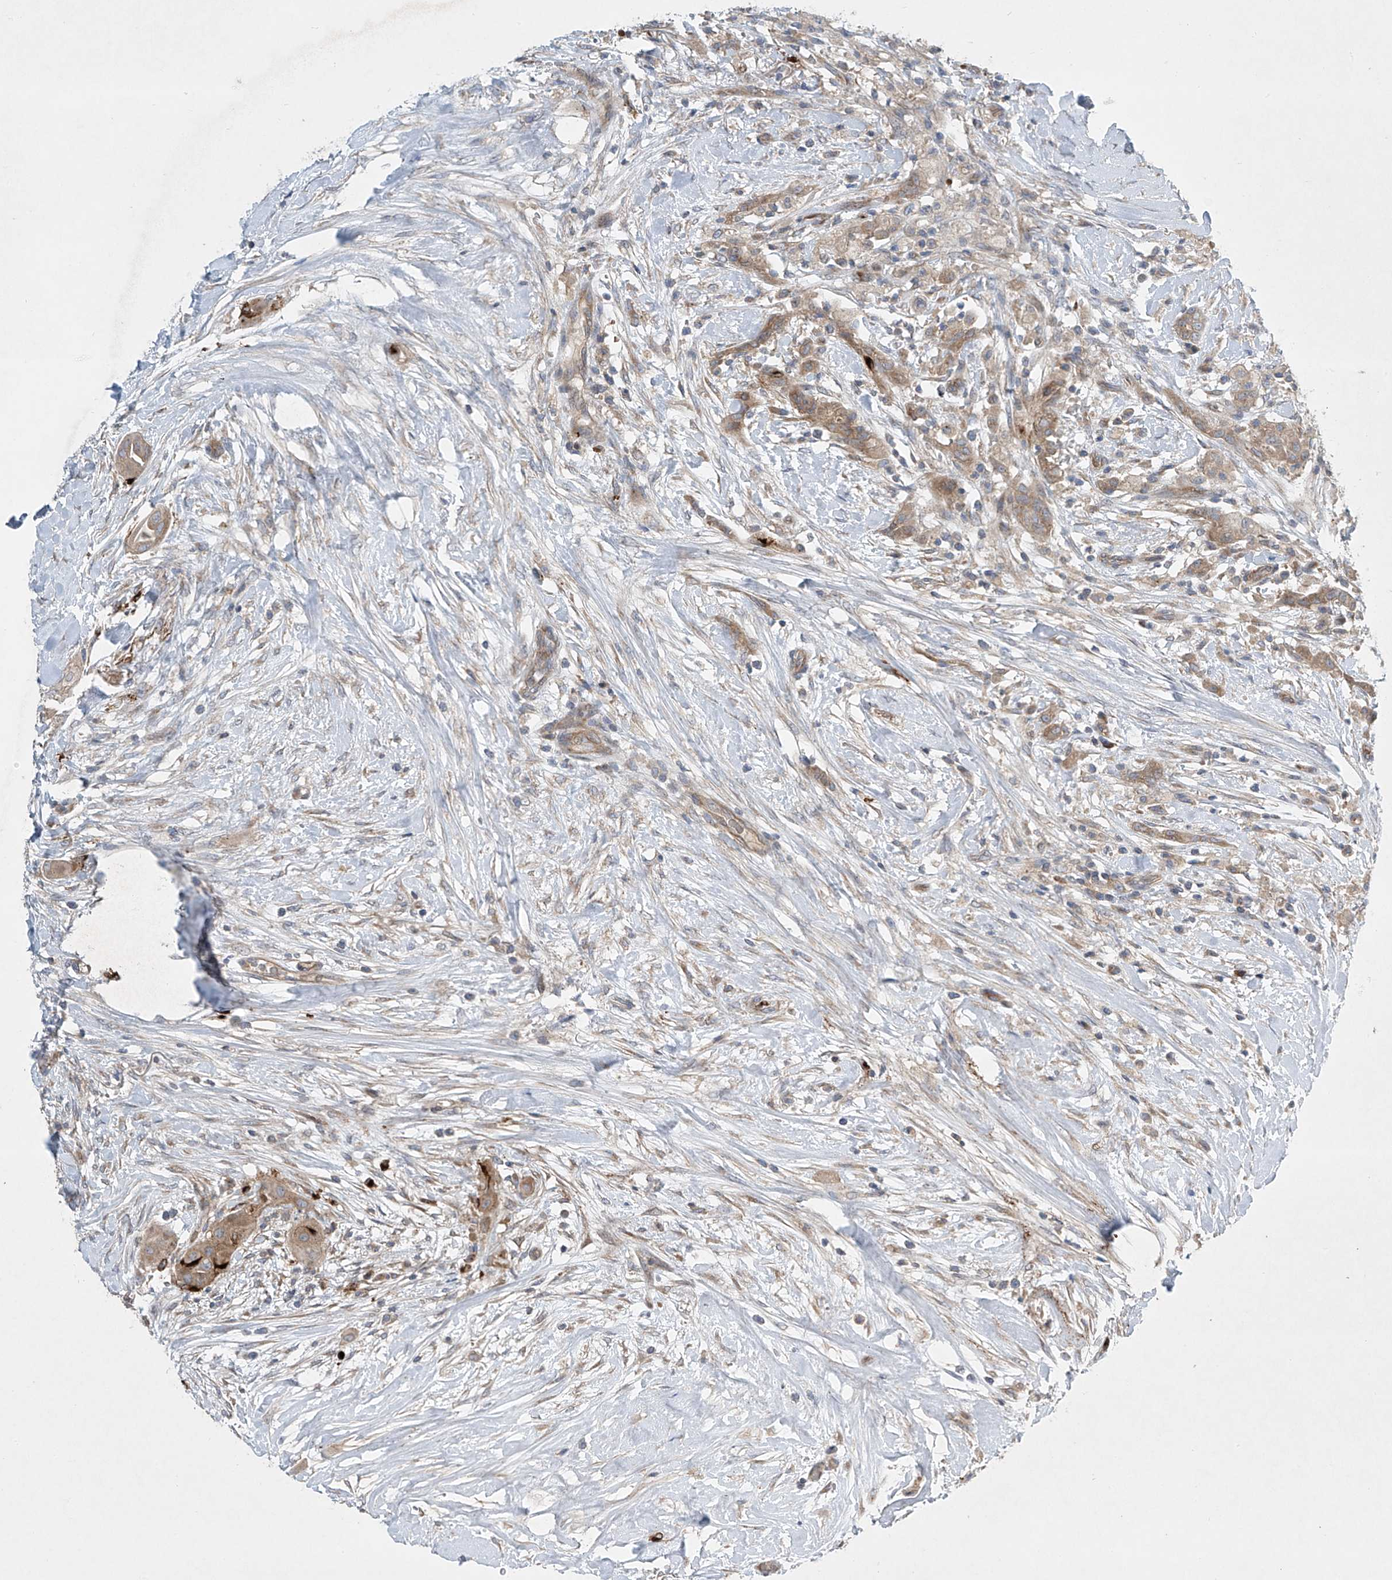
{"staining": {"intensity": "moderate", "quantity": "25%-75%", "location": "cytoplasmic/membranous"}, "tissue": "thyroid cancer", "cell_type": "Tumor cells", "image_type": "cancer", "snomed": [{"axis": "morphology", "description": "Papillary adenocarcinoma, NOS"}, {"axis": "topography", "description": "Thyroid gland"}], "caption": "Brown immunohistochemical staining in human thyroid cancer (papillary adenocarcinoma) displays moderate cytoplasmic/membranous expression in approximately 25%-75% of tumor cells.", "gene": "TJAP1", "patient": {"sex": "female", "age": 59}}